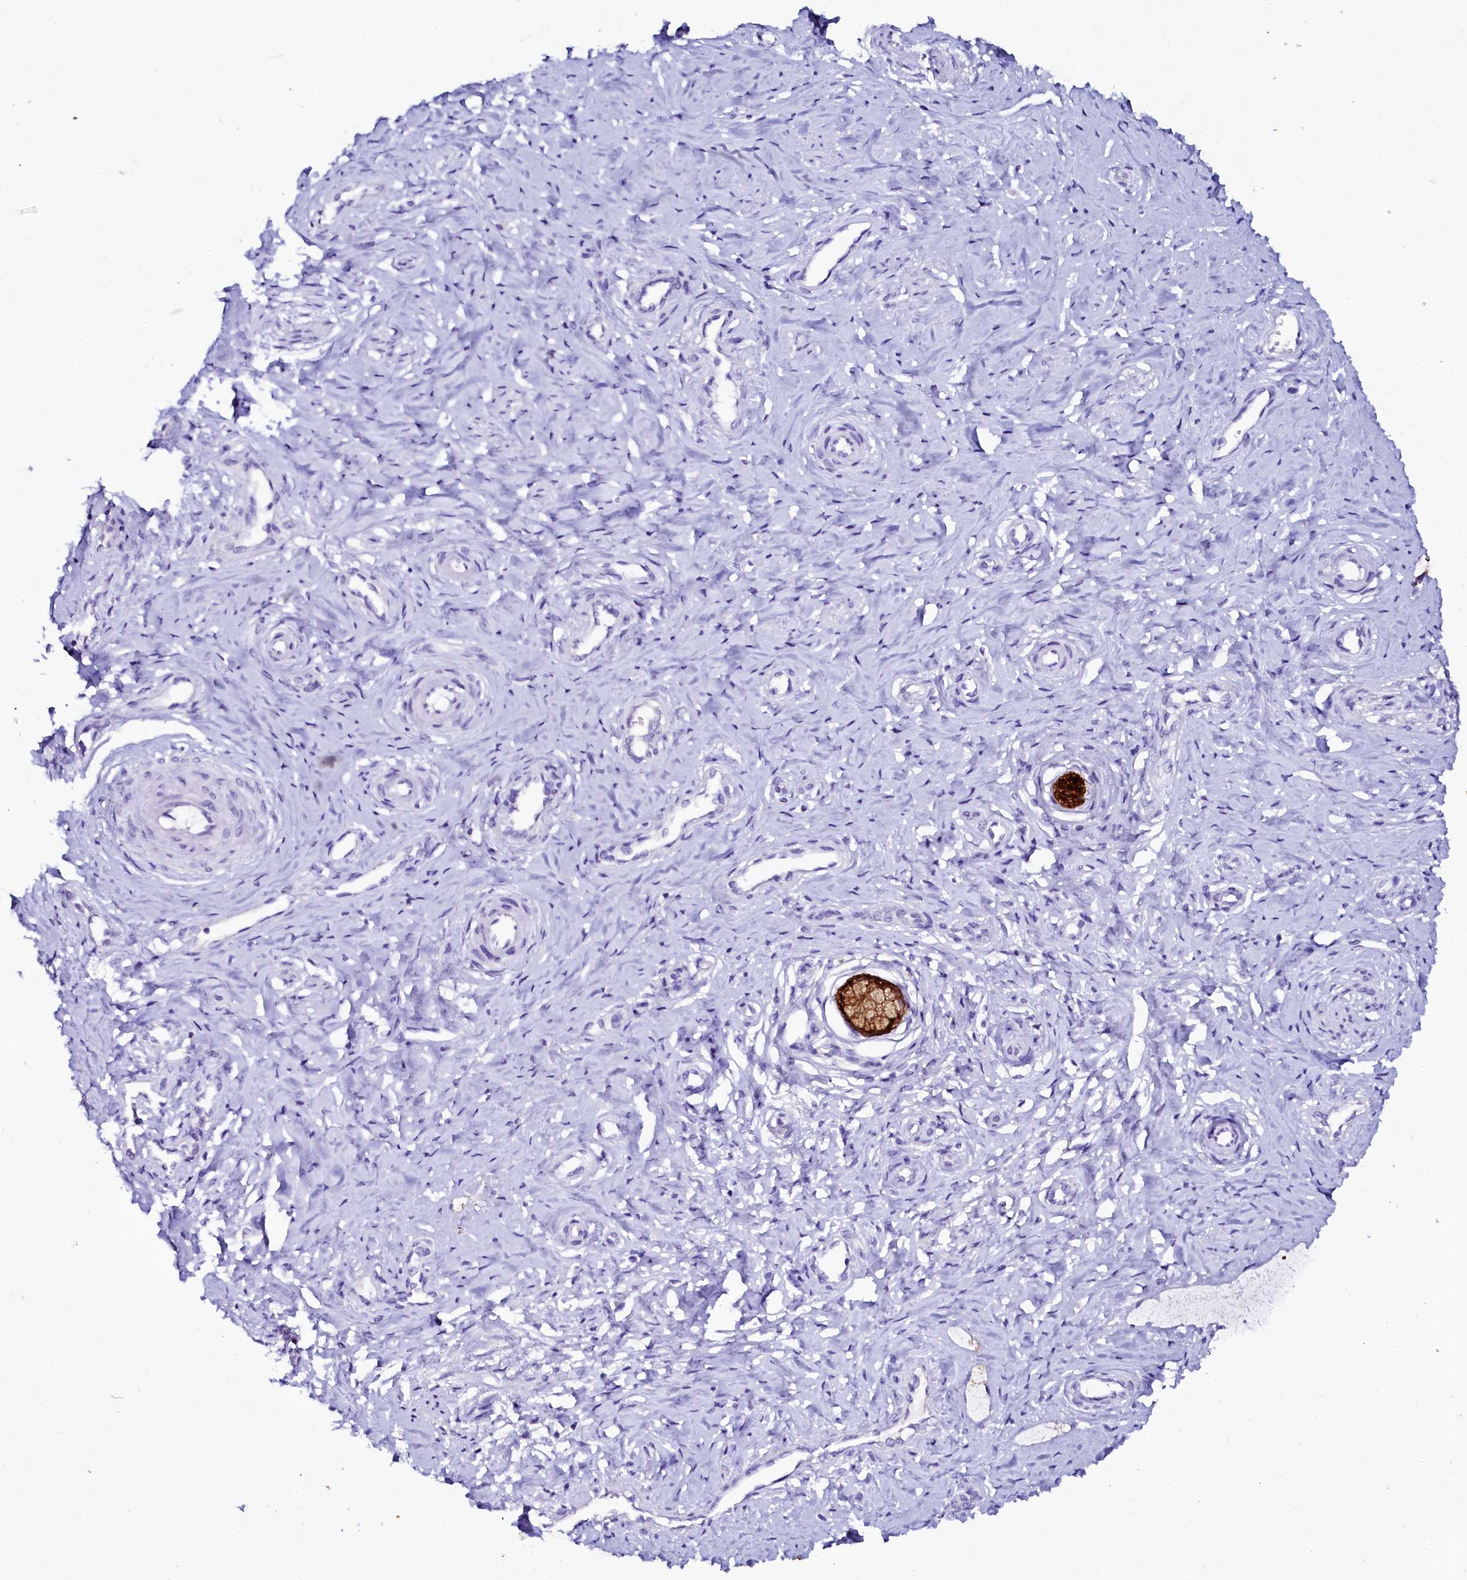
{"staining": {"intensity": "strong", "quantity": ">75%", "location": "cytoplasmic/membranous"}, "tissue": "cervix", "cell_type": "Glandular cells", "image_type": "normal", "snomed": [{"axis": "morphology", "description": "Normal tissue, NOS"}, {"axis": "topography", "description": "Cervix"}], "caption": "Immunohistochemistry (DAB) staining of normal cervix displays strong cytoplasmic/membranous protein positivity in approximately >75% of glandular cells.", "gene": "SORD", "patient": {"sex": "female", "age": 36}}